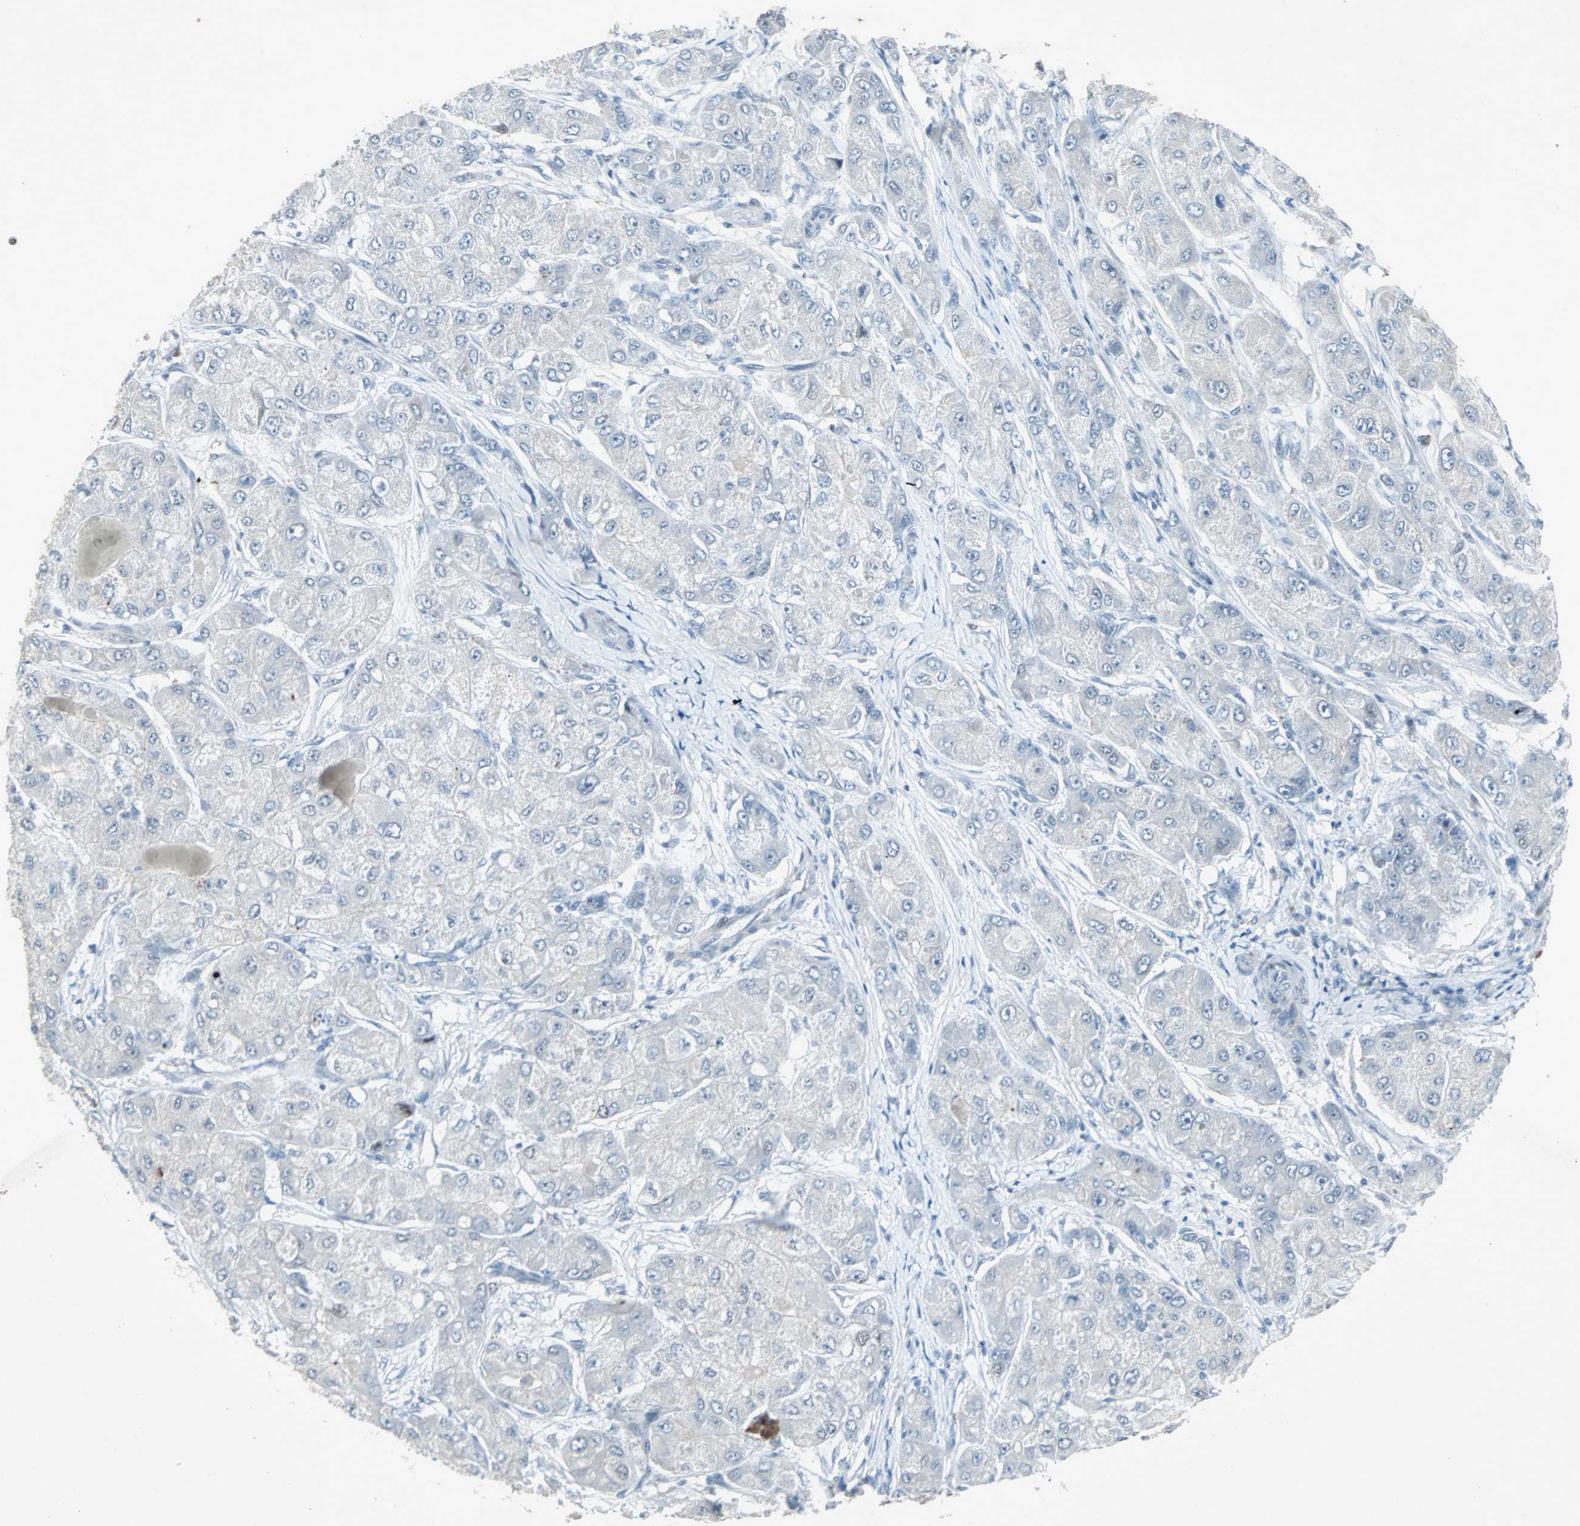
{"staining": {"intensity": "negative", "quantity": "none", "location": "none"}, "tissue": "liver cancer", "cell_type": "Tumor cells", "image_type": "cancer", "snomed": [{"axis": "morphology", "description": "Carcinoma, Hepatocellular, NOS"}, {"axis": "topography", "description": "Liver"}], "caption": "Liver hepatocellular carcinoma stained for a protein using immunohistochemistry (IHC) reveals no expression tumor cells.", "gene": "LANCL3", "patient": {"sex": "male", "age": 80}}